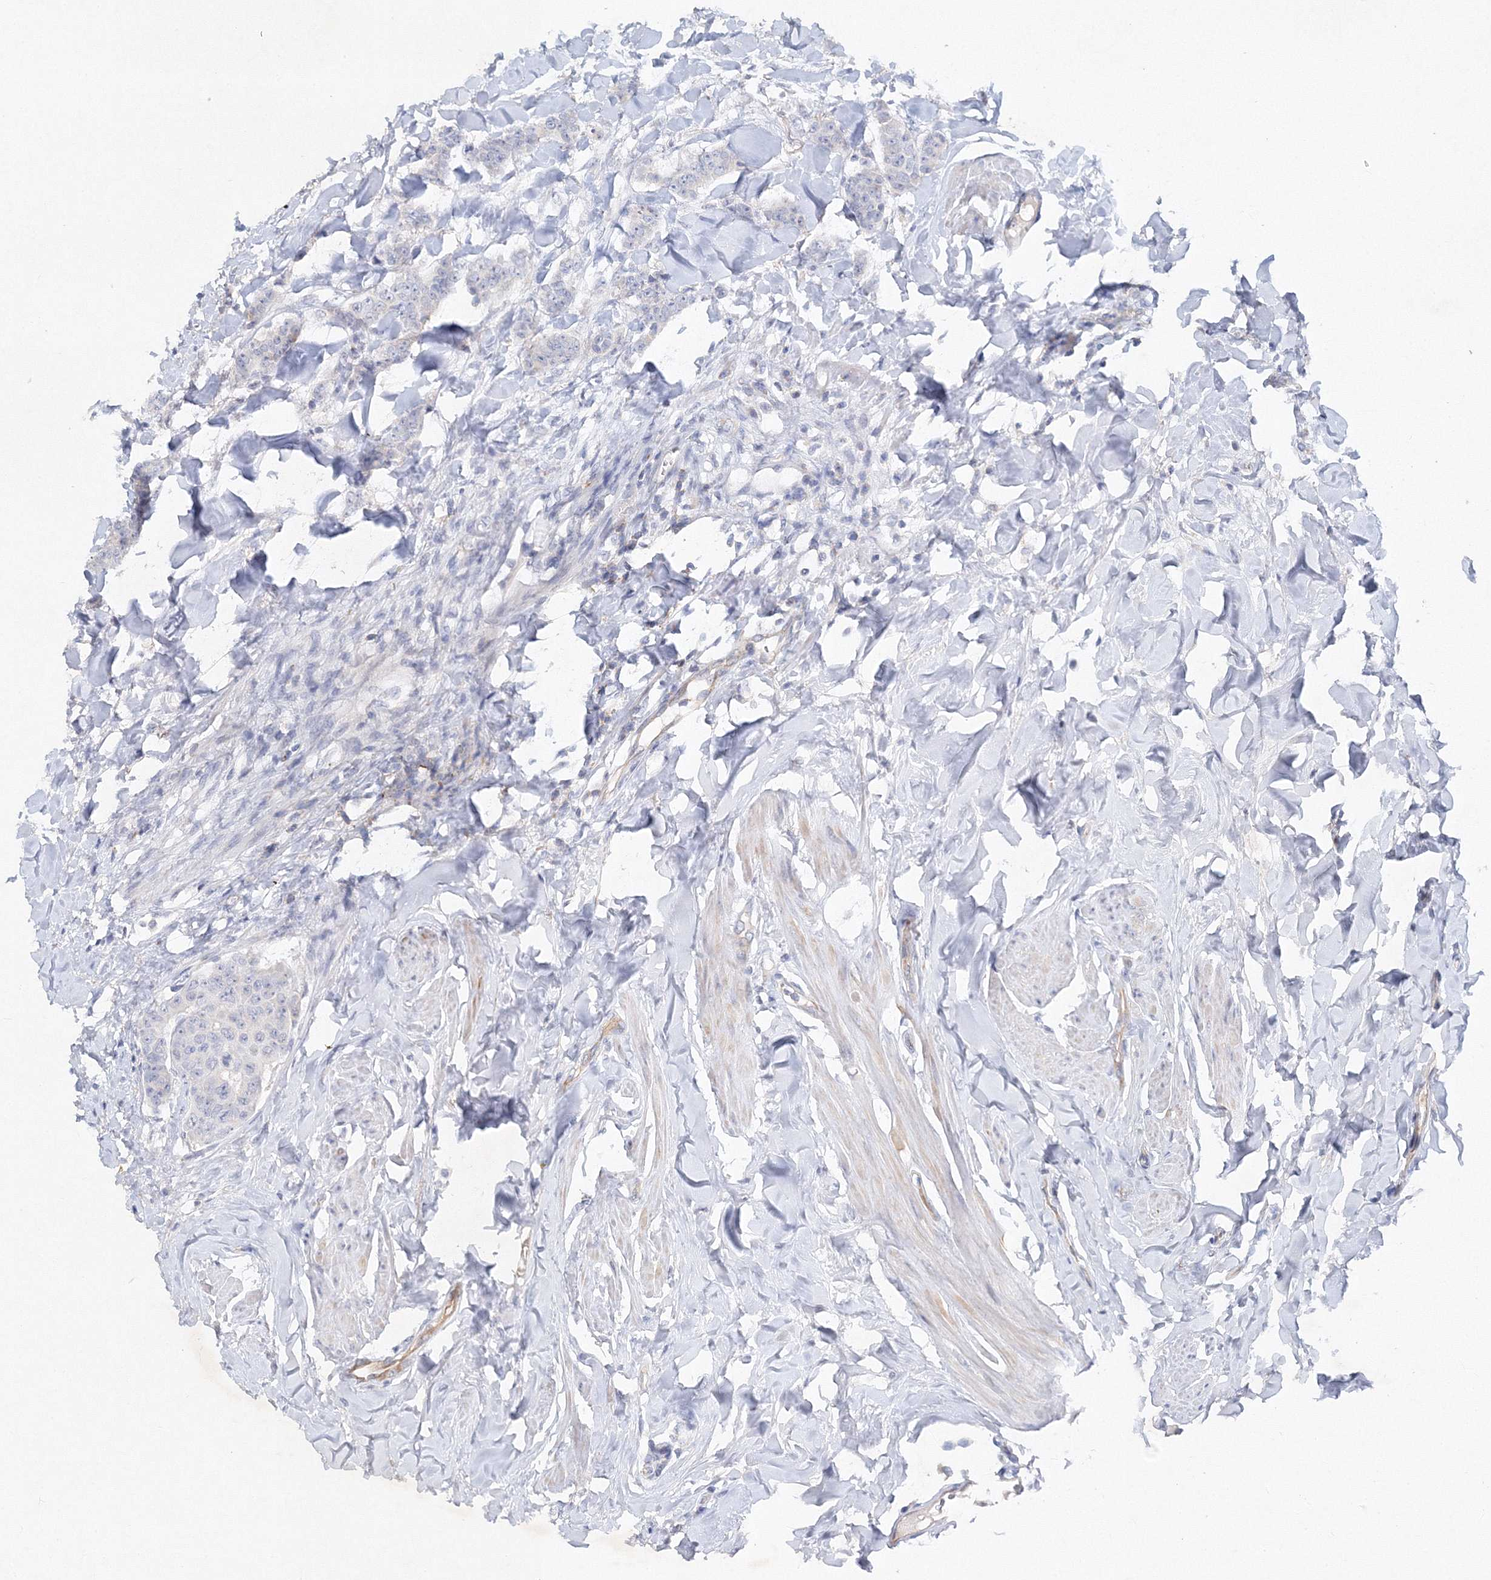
{"staining": {"intensity": "negative", "quantity": "none", "location": "none"}, "tissue": "breast cancer", "cell_type": "Tumor cells", "image_type": "cancer", "snomed": [{"axis": "morphology", "description": "Duct carcinoma"}, {"axis": "topography", "description": "Breast"}], "caption": "An IHC photomicrograph of intraductal carcinoma (breast) is shown. There is no staining in tumor cells of intraductal carcinoma (breast). (DAB immunohistochemistry (IHC), high magnification).", "gene": "SH3BP5", "patient": {"sex": "female", "age": 40}}